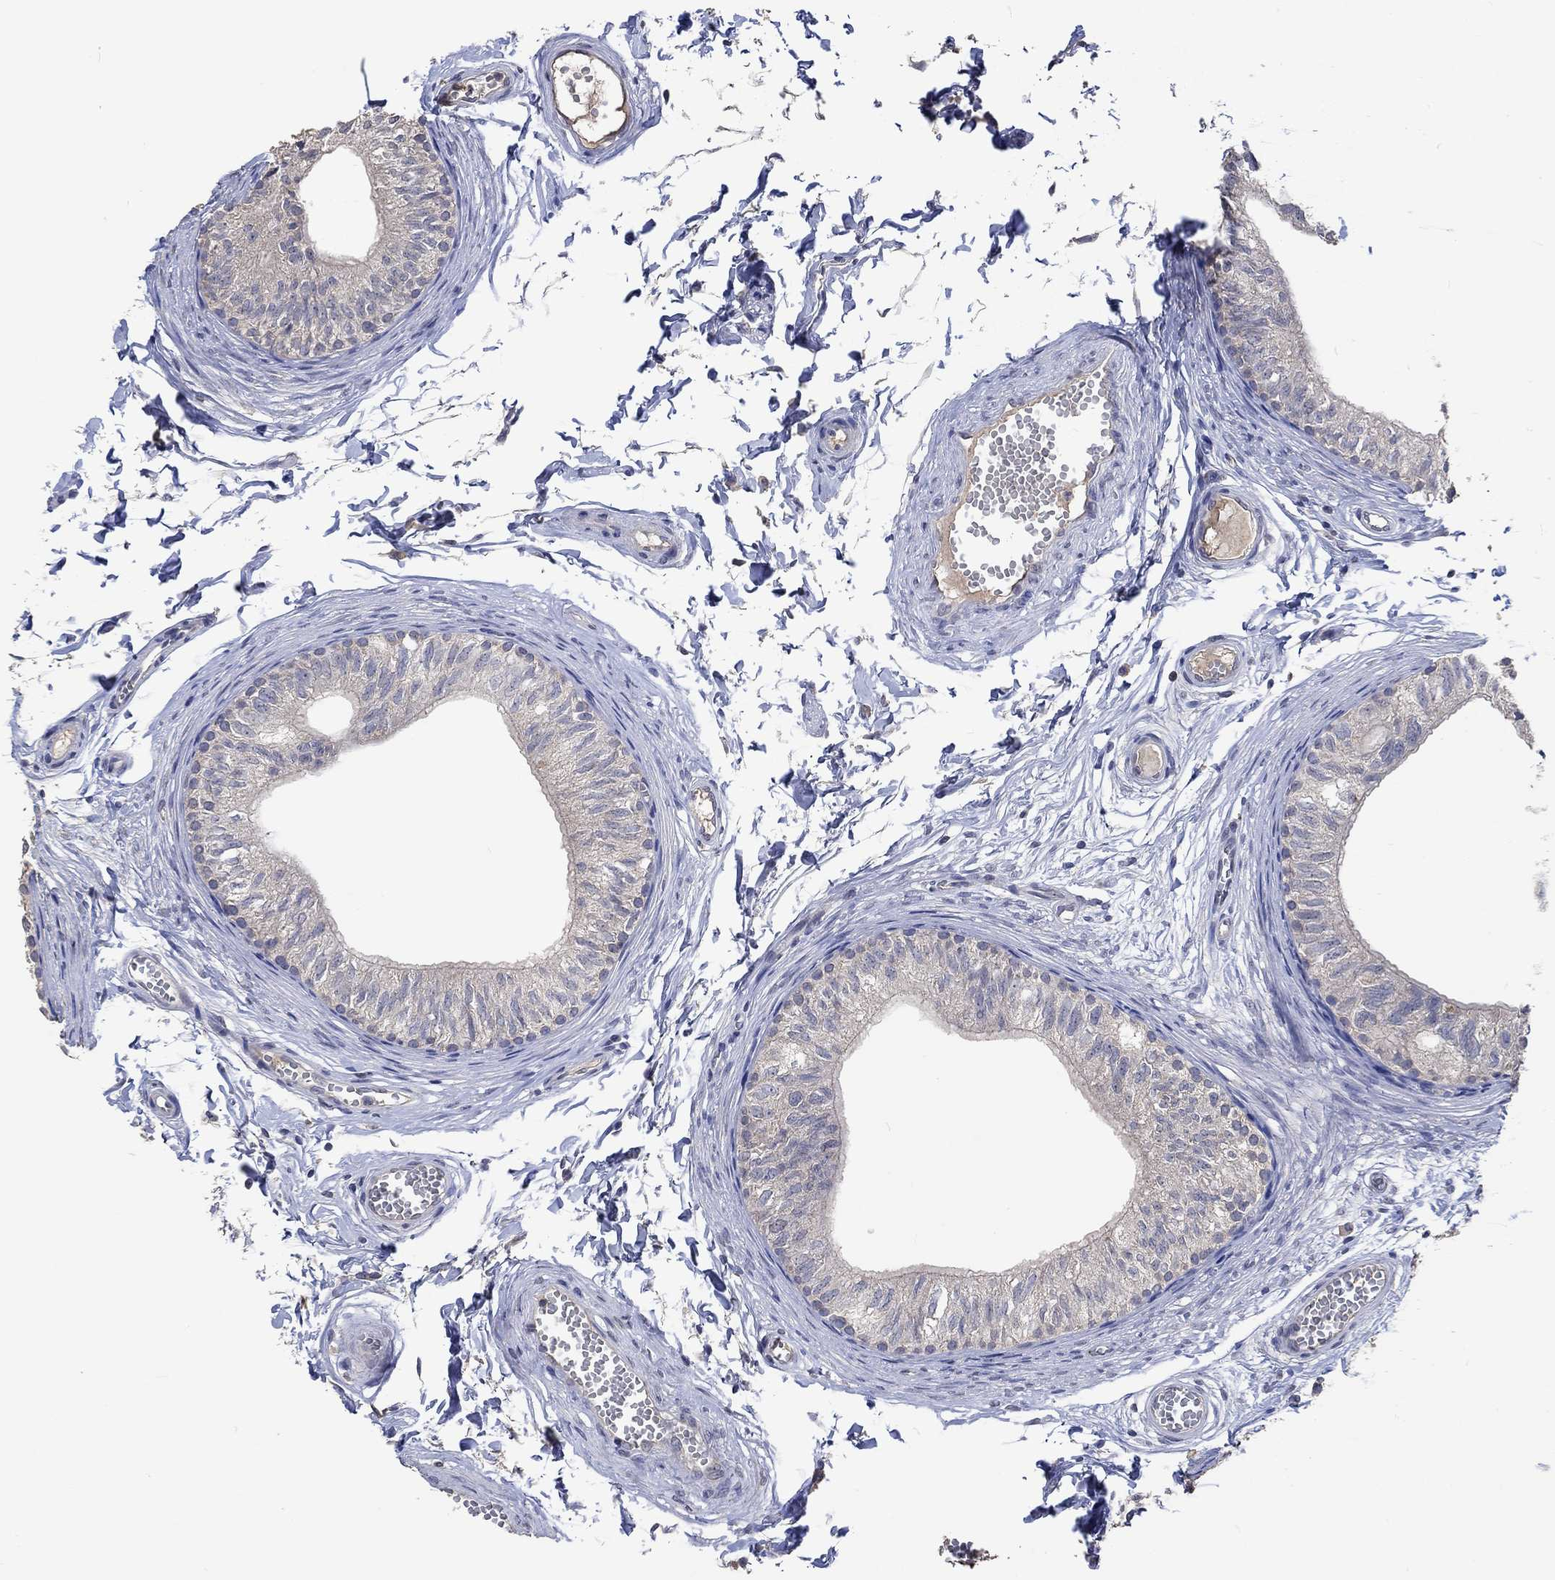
{"staining": {"intensity": "negative", "quantity": "none", "location": "none"}, "tissue": "epididymis", "cell_type": "Glandular cells", "image_type": "normal", "snomed": [{"axis": "morphology", "description": "Normal tissue, NOS"}, {"axis": "topography", "description": "Epididymis"}], "caption": "Human epididymis stained for a protein using immunohistochemistry demonstrates no staining in glandular cells.", "gene": "PTPN20", "patient": {"sex": "male", "age": 22}}